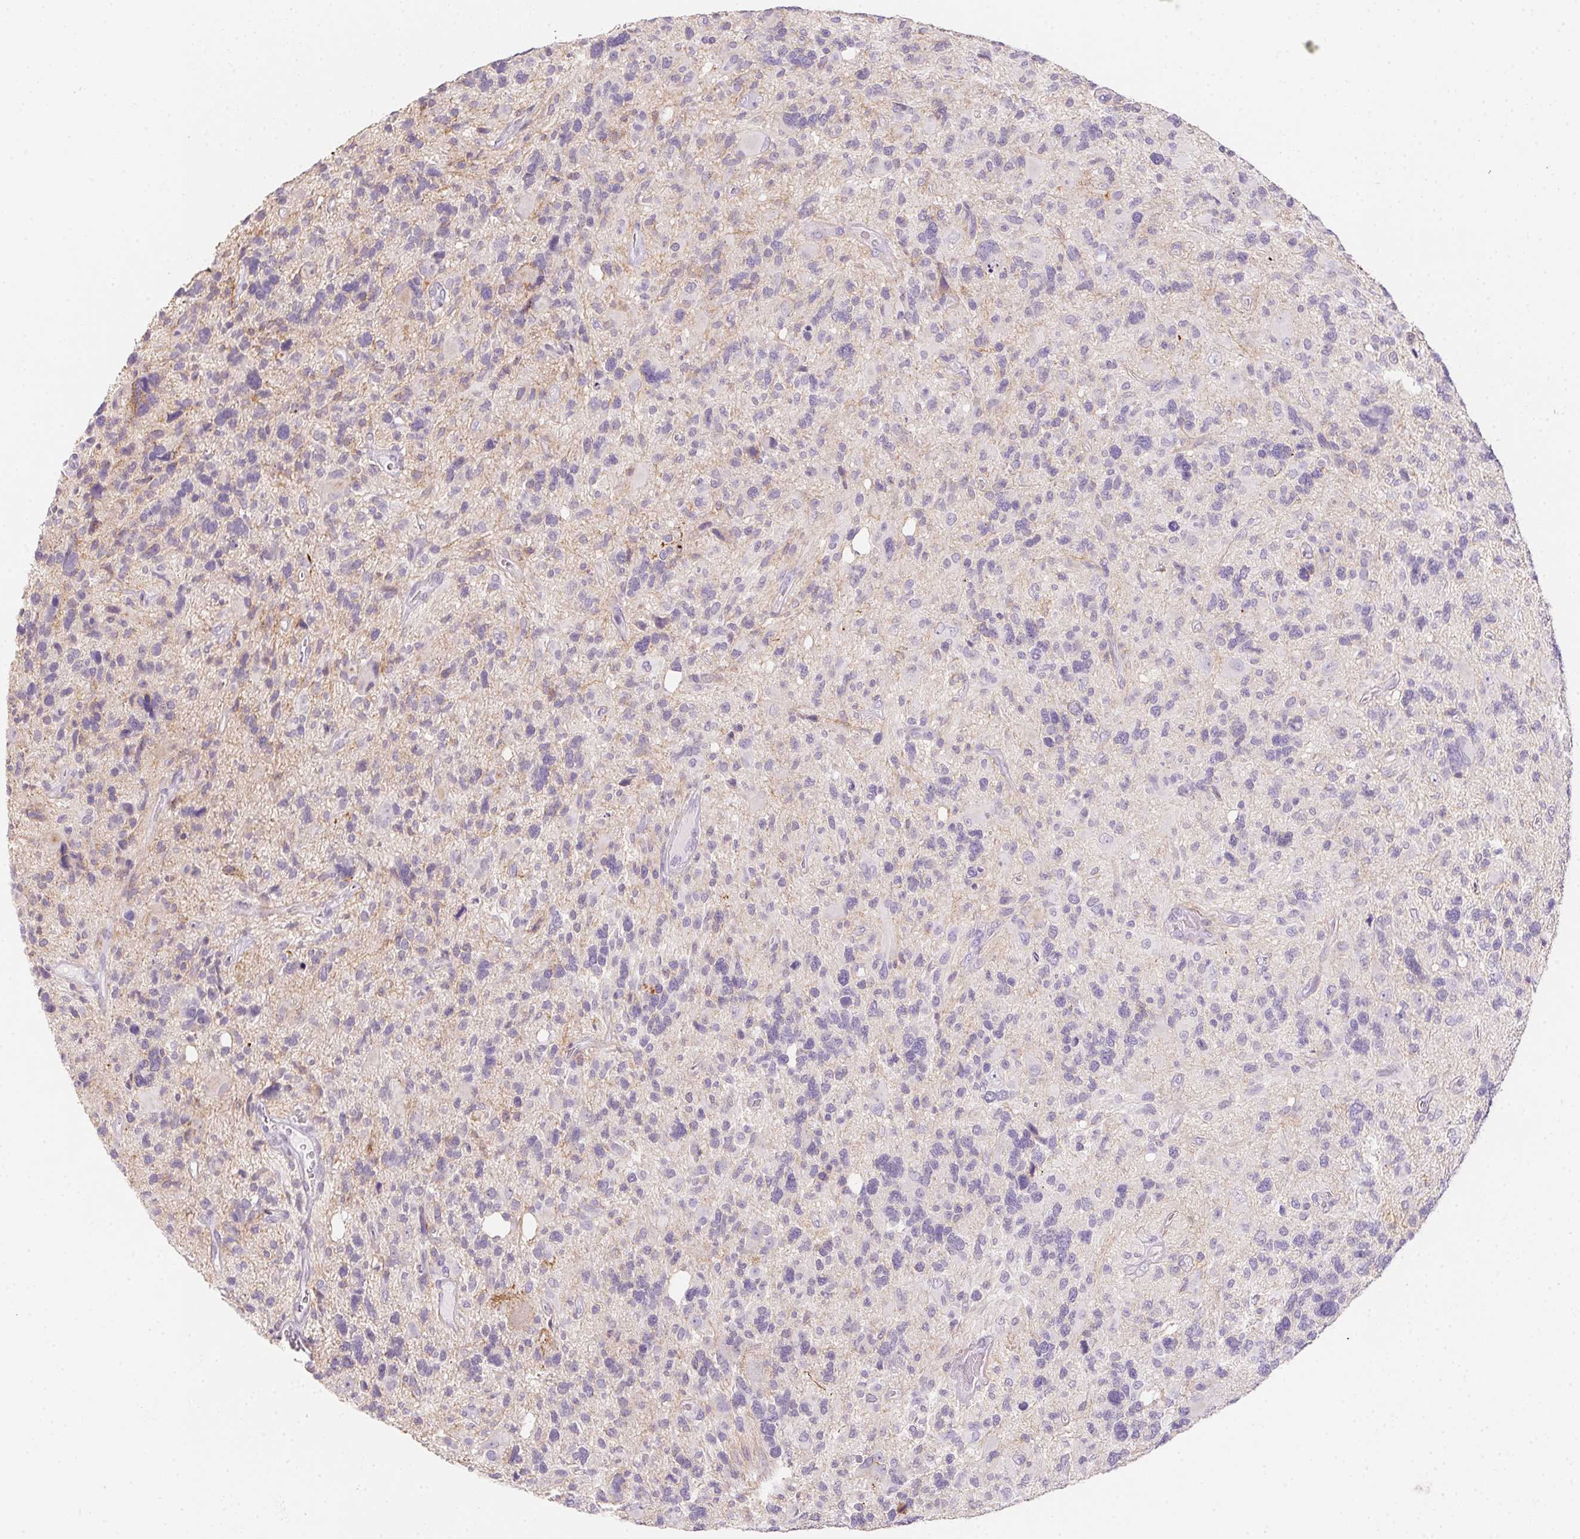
{"staining": {"intensity": "negative", "quantity": "none", "location": "none"}, "tissue": "glioma", "cell_type": "Tumor cells", "image_type": "cancer", "snomed": [{"axis": "morphology", "description": "Glioma, malignant, High grade"}, {"axis": "topography", "description": "Brain"}], "caption": "An image of human malignant glioma (high-grade) is negative for staining in tumor cells.", "gene": "MYL4", "patient": {"sex": "male", "age": 49}}